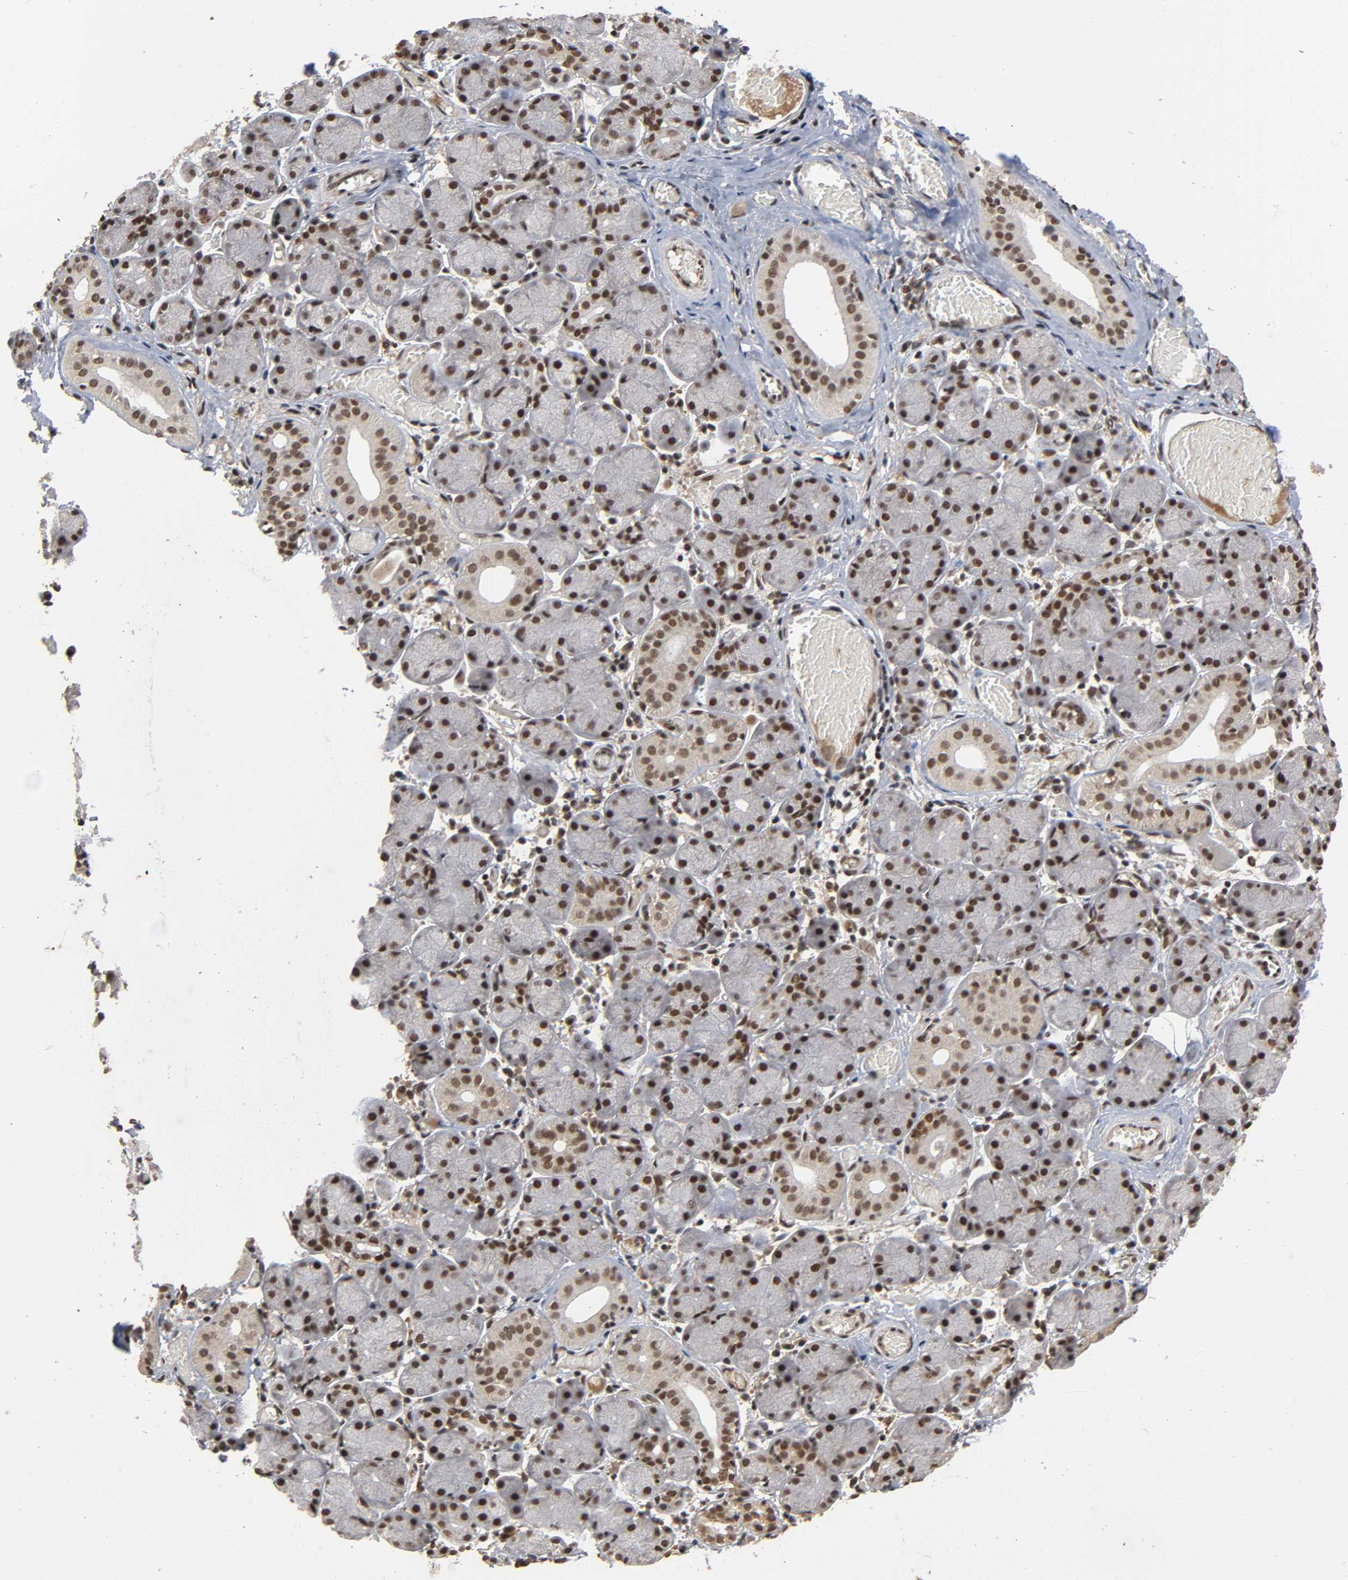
{"staining": {"intensity": "strong", "quantity": ">75%", "location": "nuclear"}, "tissue": "salivary gland", "cell_type": "Glandular cells", "image_type": "normal", "snomed": [{"axis": "morphology", "description": "Normal tissue, NOS"}, {"axis": "topography", "description": "Salivary gland"}], "caption": "Salivary gland stained with DAB immunohistochemistry shows high levels of strong nuclear expression in approximately >75% of glandular cells. (DAB IHC with brightfield microscopy, high magnification).", "gene": "ZNF384", "patient": {"sex": "female", "age": 24}}